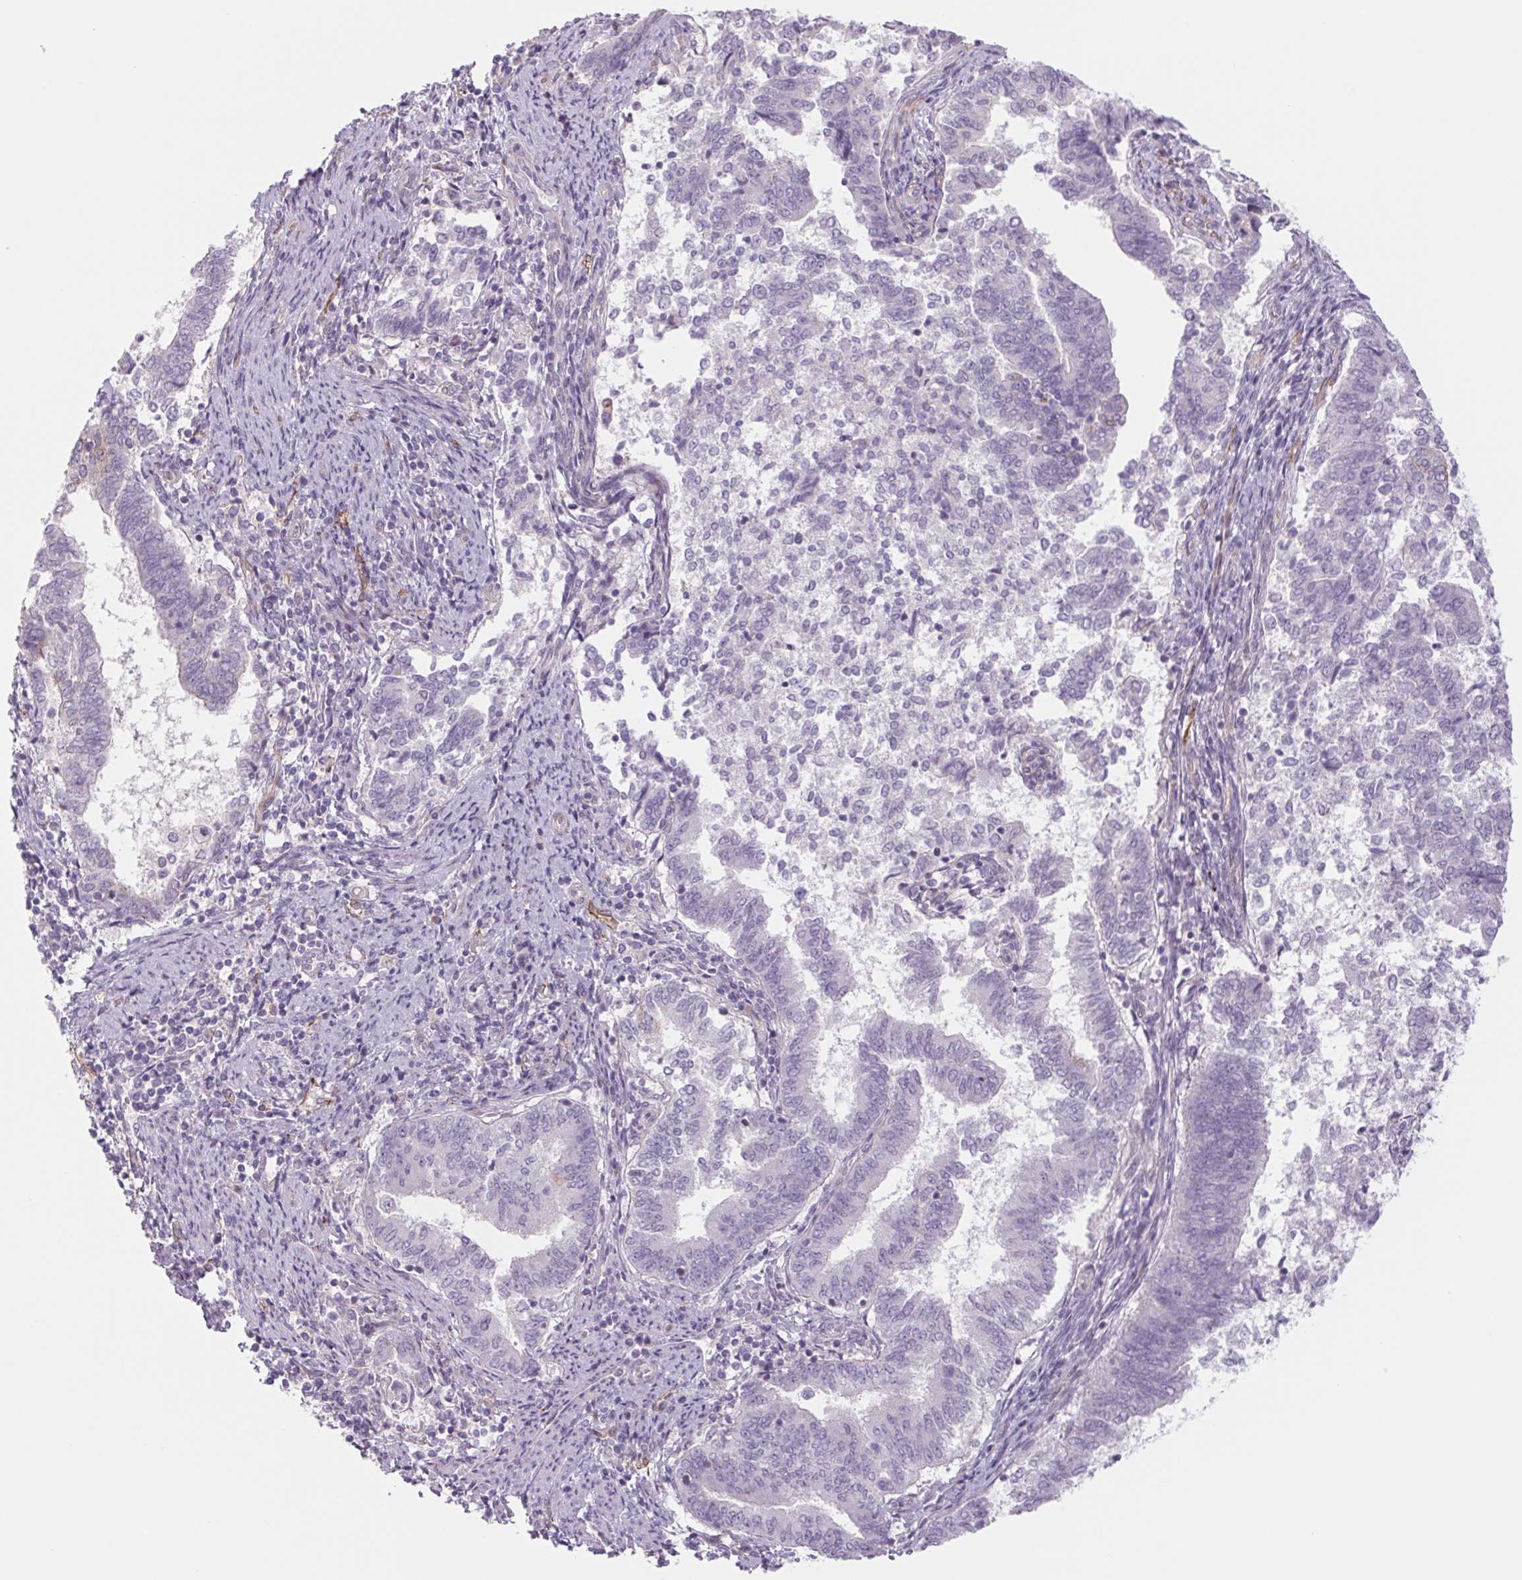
{"staining": {"intensity": "negative", "quantity": "none", "location": "none"}, "tissue": "endometrial cancer", "cell_type": "Tumor cells", "image_type": "cancer", "snomed": [{"axis": "morphology", "description": "Adenocarcinoma, NOS"}, {"axis": "topography", "description": "Endometrium"}], "caption": "Immunohistochemistry micrograph of neoplastic tissue: adenocarcinoma (endometrial) stained with DAB displays no significant protein positivity in tumor cells.", "gene": "MS4A13", "patient": {"sex": "female", "age": 65}}